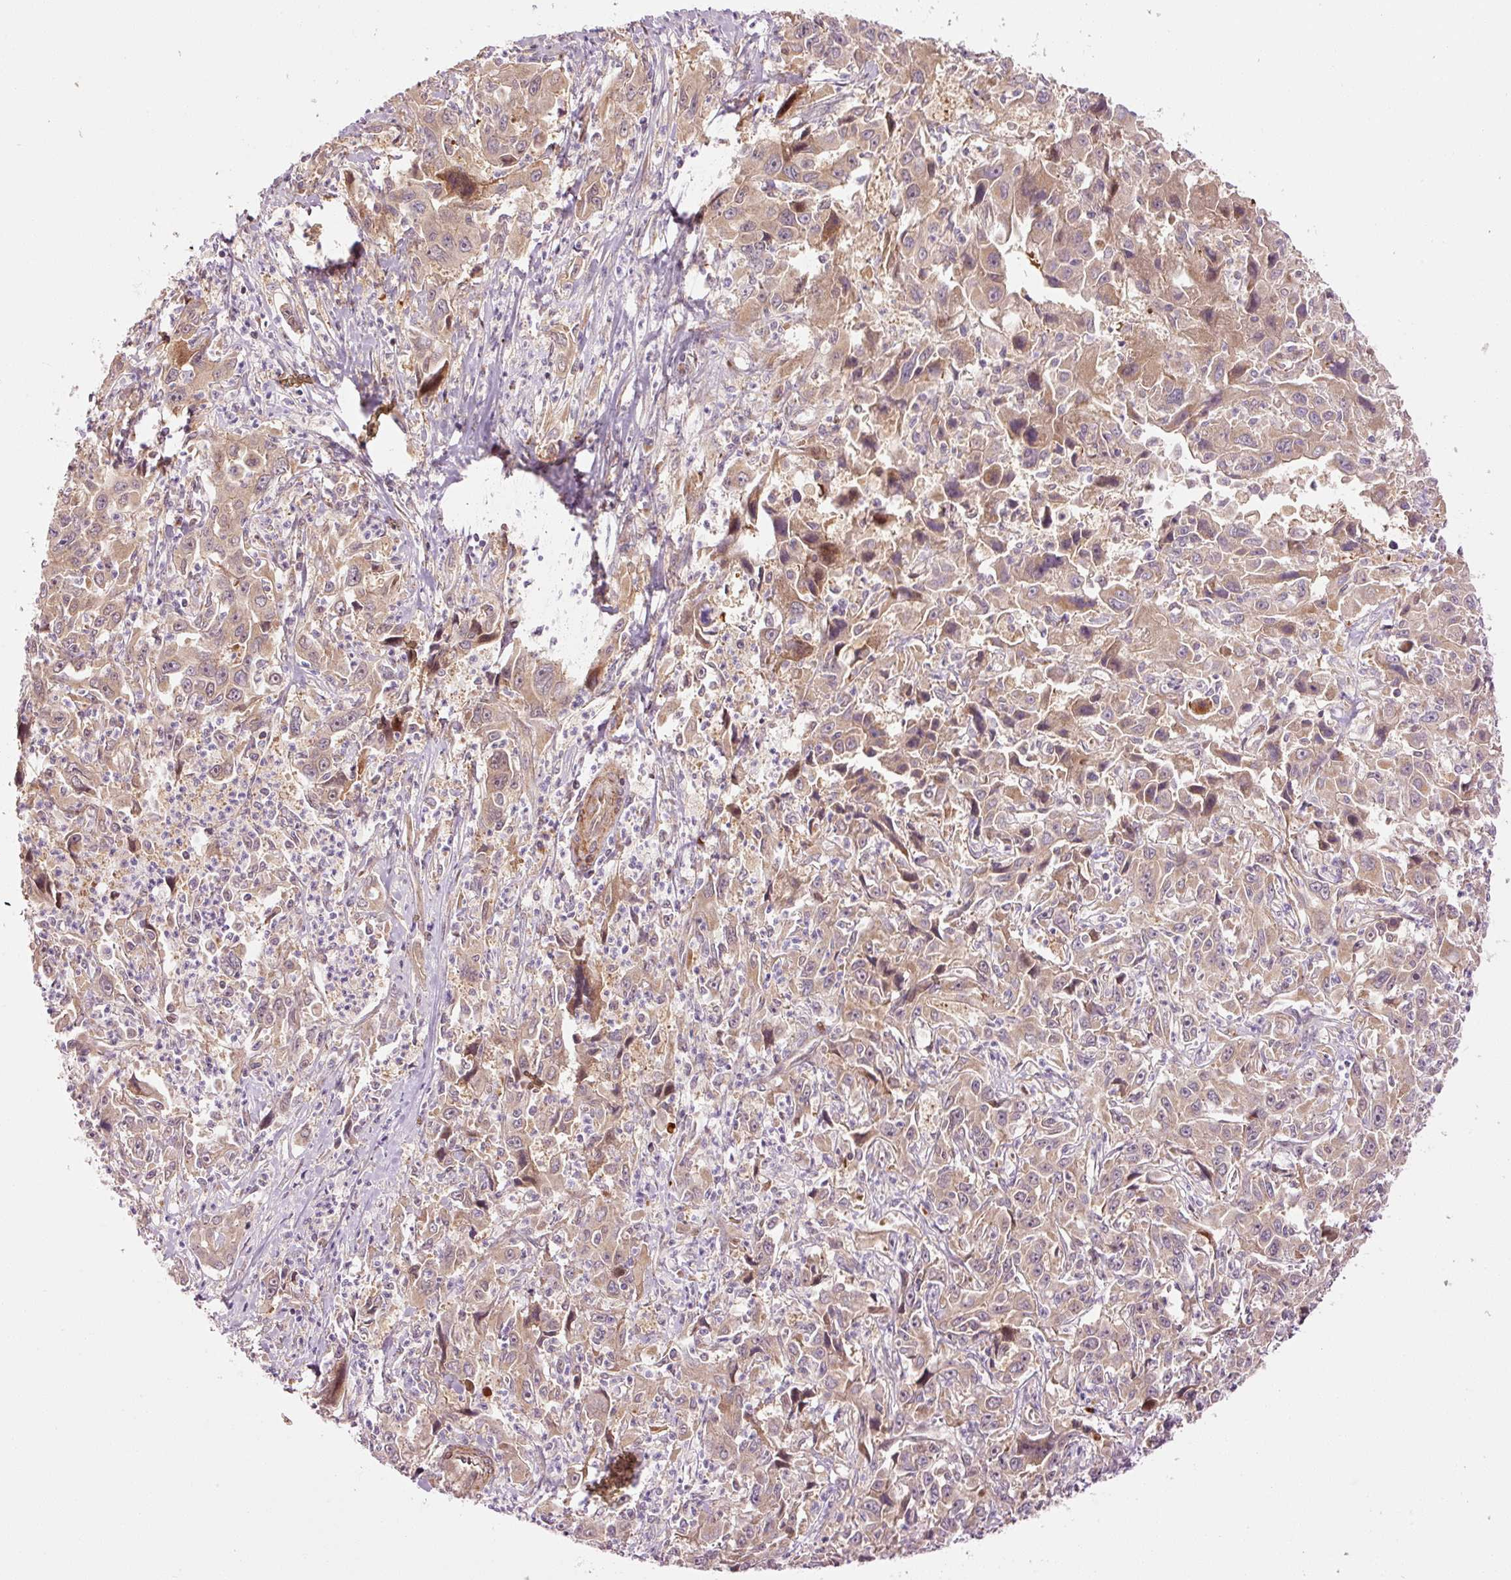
{"staining": {"intensity": "weak", "quantity": ">75%", "location": "cytoplasmic/membranous"}, "tissue": "liver cancer", "cell_type": "Tumor cells", "image_type": "cancer", "snomed": [{"axis": "morphology", "description": "Carcinoma, Hepatocellular, NOS"}, {"axis": "topography", "description": "Liver"}], "caption": "Weak cytoplasmic/membranous protein expression is seen in about >75% of tumor cells in liver hepatocellular carcinoma.", "gene": "PPP1R14B", "patient": {"sex": "male", "age": 63}}